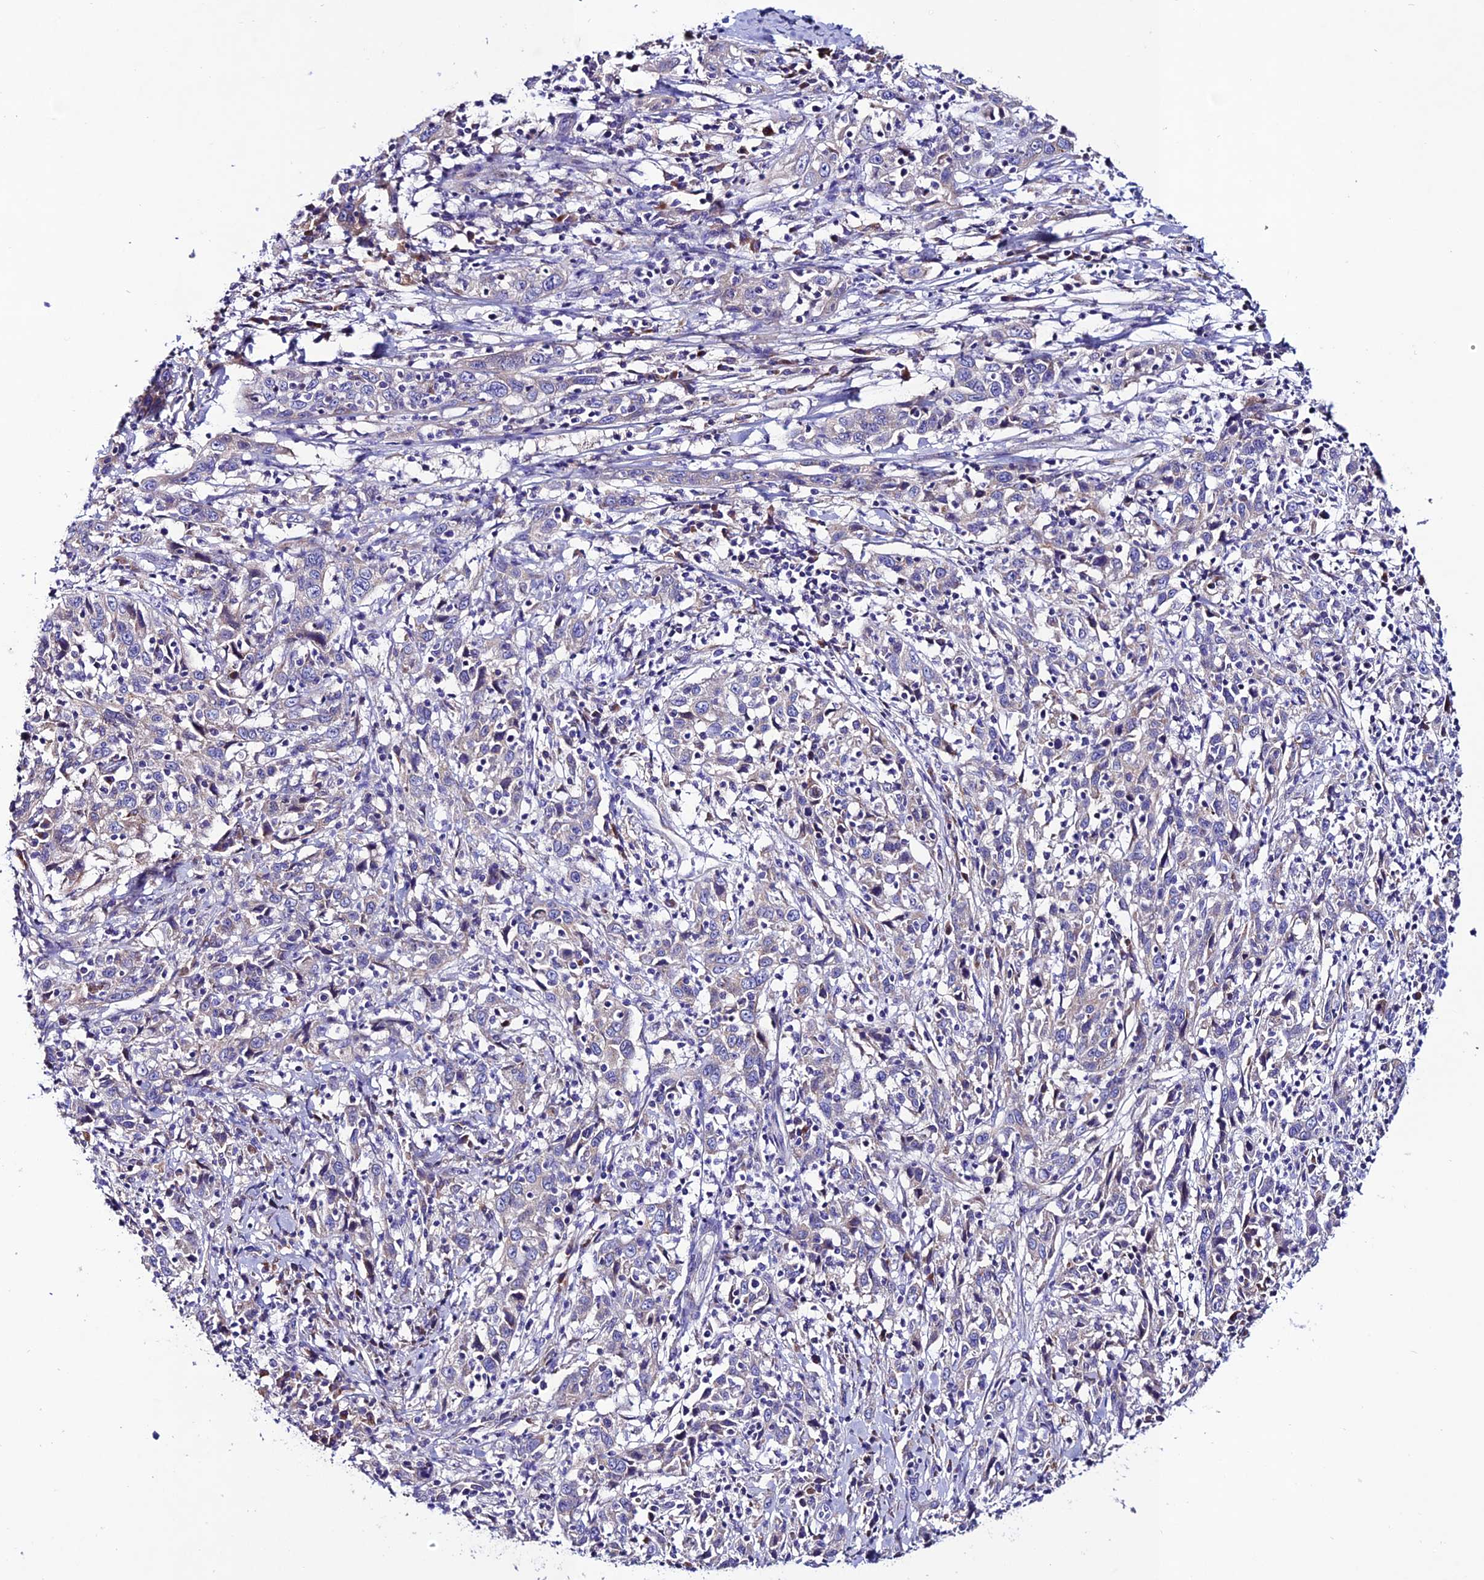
{"staining": {"intensity": "negative", "quantity": "none", "location": "none"}, "tissue": "cervical cancer", "cell_type": "Tumor cells", "image_type": "cancer", "snomed": [{"axis": "morphology", "description": "Squamous cell carcinoma, NOS"}, {"axis": "topography", "description": "Cervix"}], "caption": "Micrograph shows no significant protein expression in tumor cells of cervical squamous cell carcinoma.", "gene": "OR51Q1", "patient": {"sex": "female", "age": 46}}